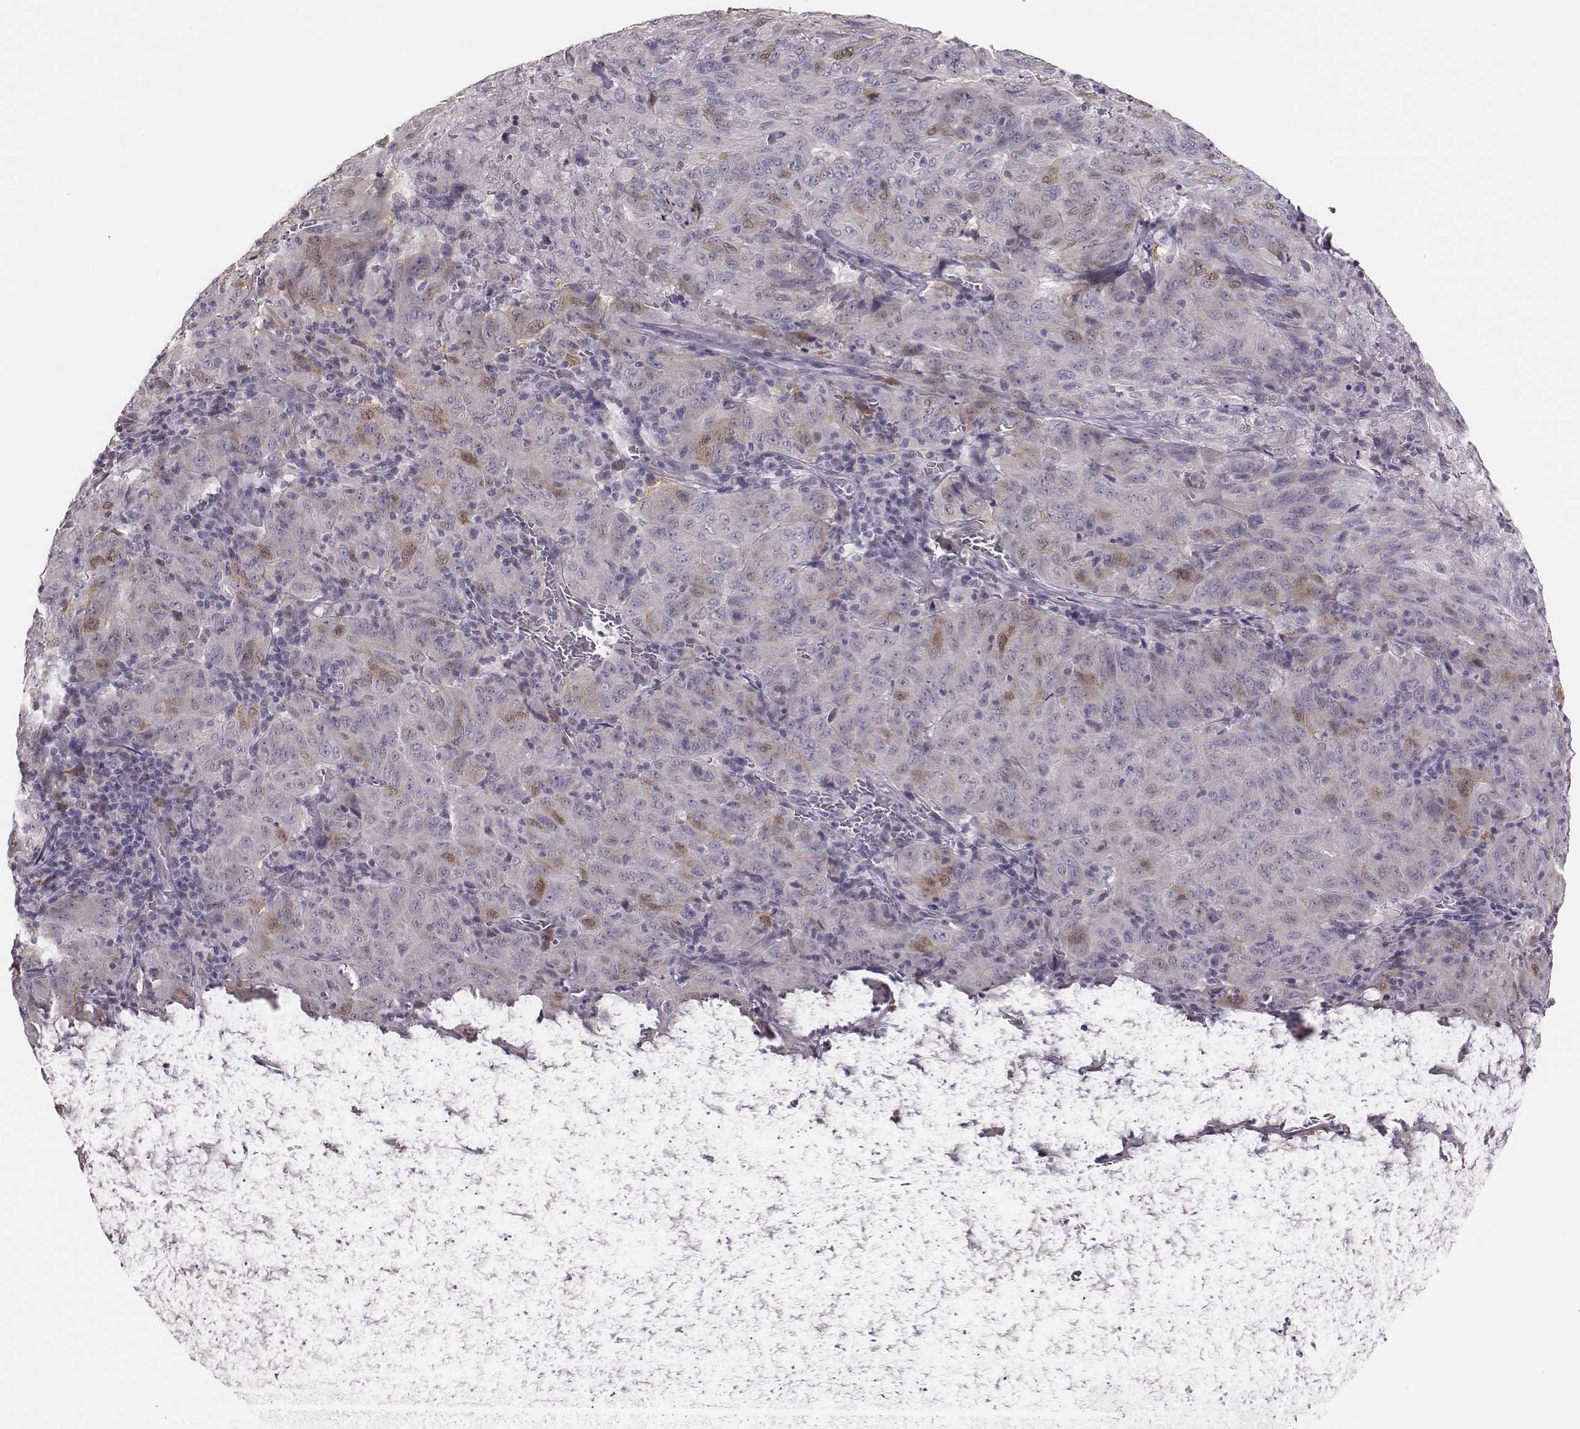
{"staining": {"intensity": "moderate", "quantity": "<25%", "location": "cytoplasmic/membranous,nuclear"}, "tissue": "pancreatic cancer", "cell_type": "Tumor cells", "image_type": "cancer", "snomed": [{"axis": "morphology", "description": "Adenocarcinoma, NOS"}, {"axis": "topography", "description": "Pancreas"}], "caption": "An image of pancreatic cancer (adenocarcinoma) stained for a protein demonstrates moderate cytoplasmic/membranous and nuclear brown staining in tumor cells.", "gene": "PBK", "patient": {"sex": "male", "age": 63}}